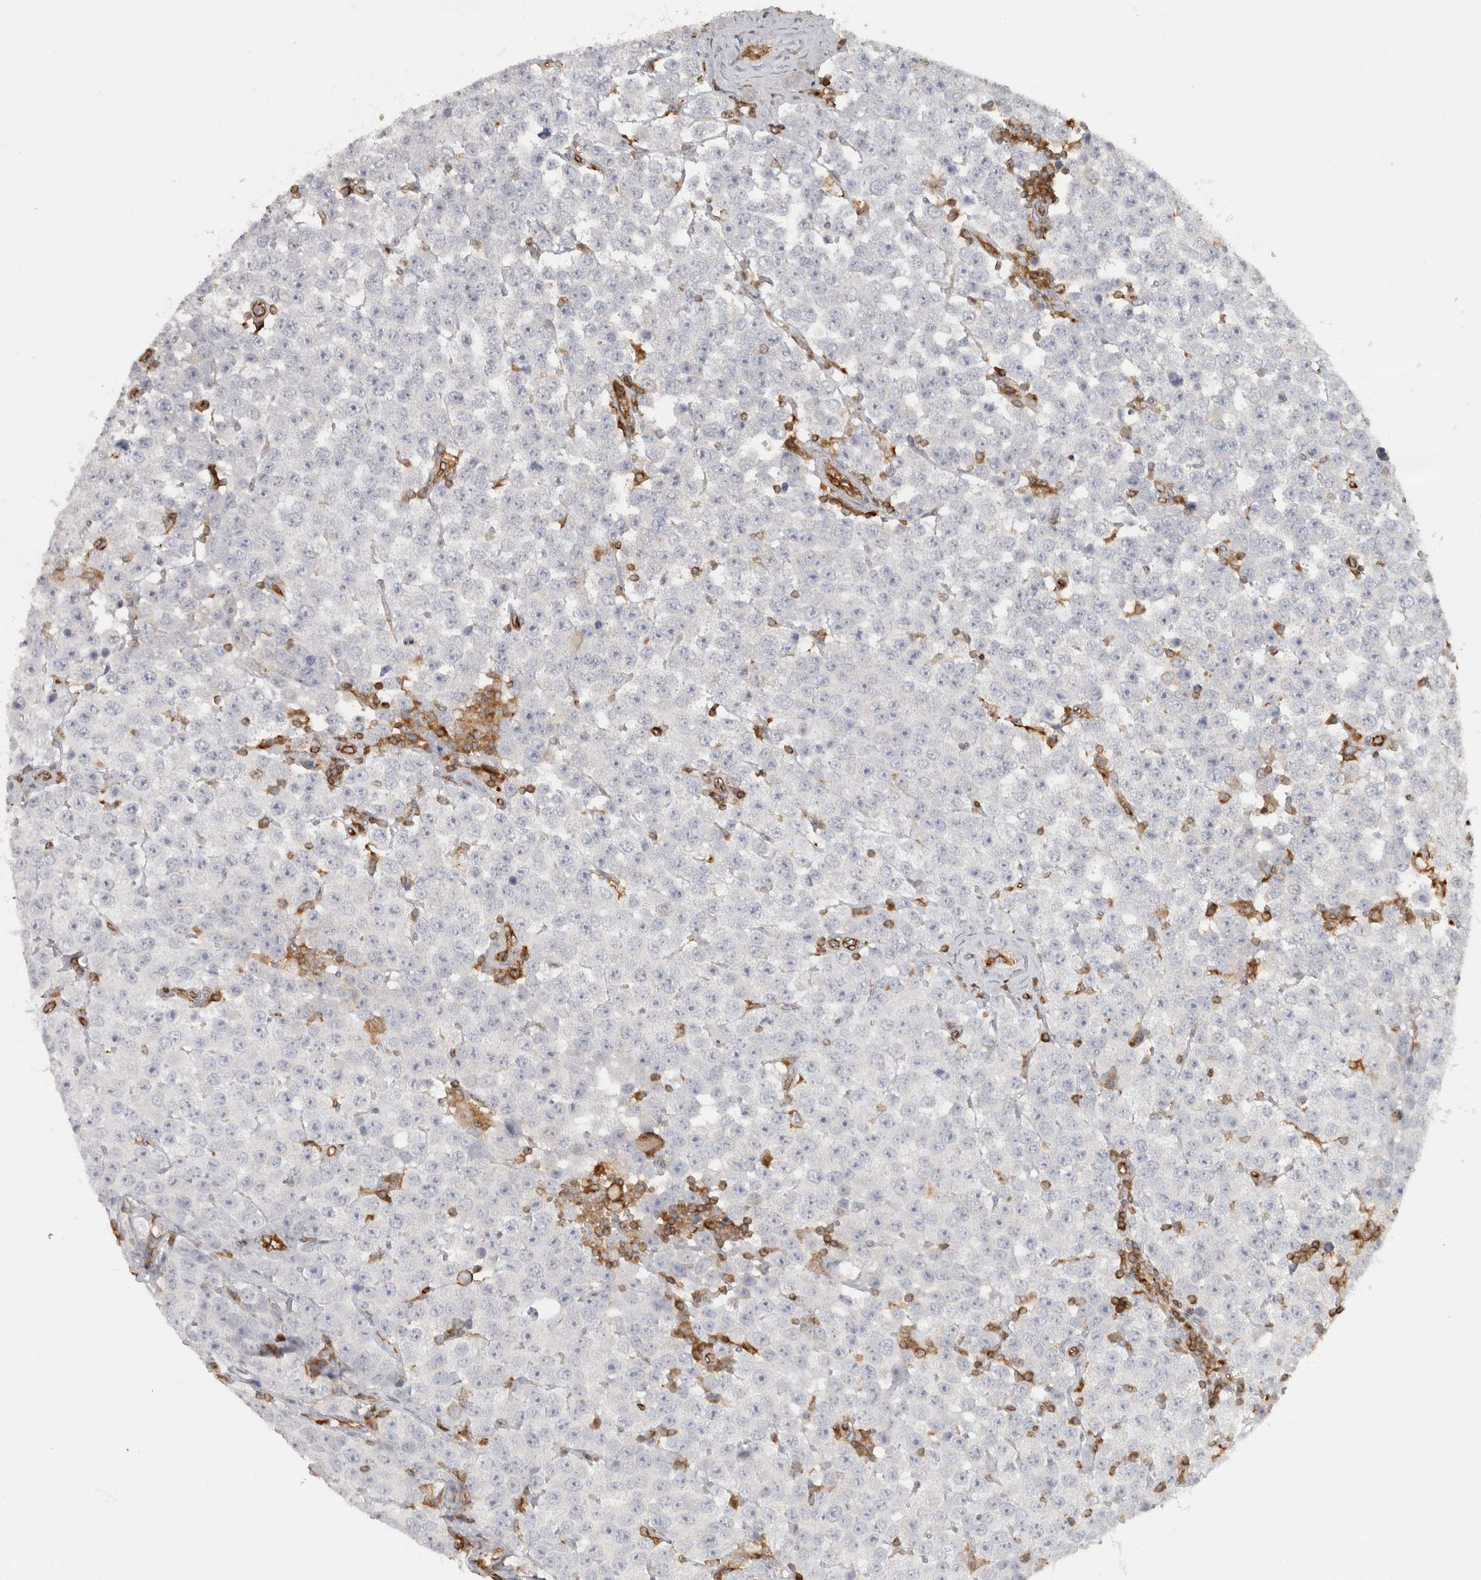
{"staining": {"intensity": "negative", "quantity": "none", "location": "none"}, "tissue": "testis cancer", "cell_type": "Tumor cells", "image_type": "cancer", "snomed": [{"axis": "morphology", "description": "Seminoma, NOS"}, {"axis": "topography", "description": "Testis"}], "caption": "Tumor cells show no significant protein positivity in testis seminoma.", "gene": "HLA-E", "patient": {"sex": "male", "age": 28}}